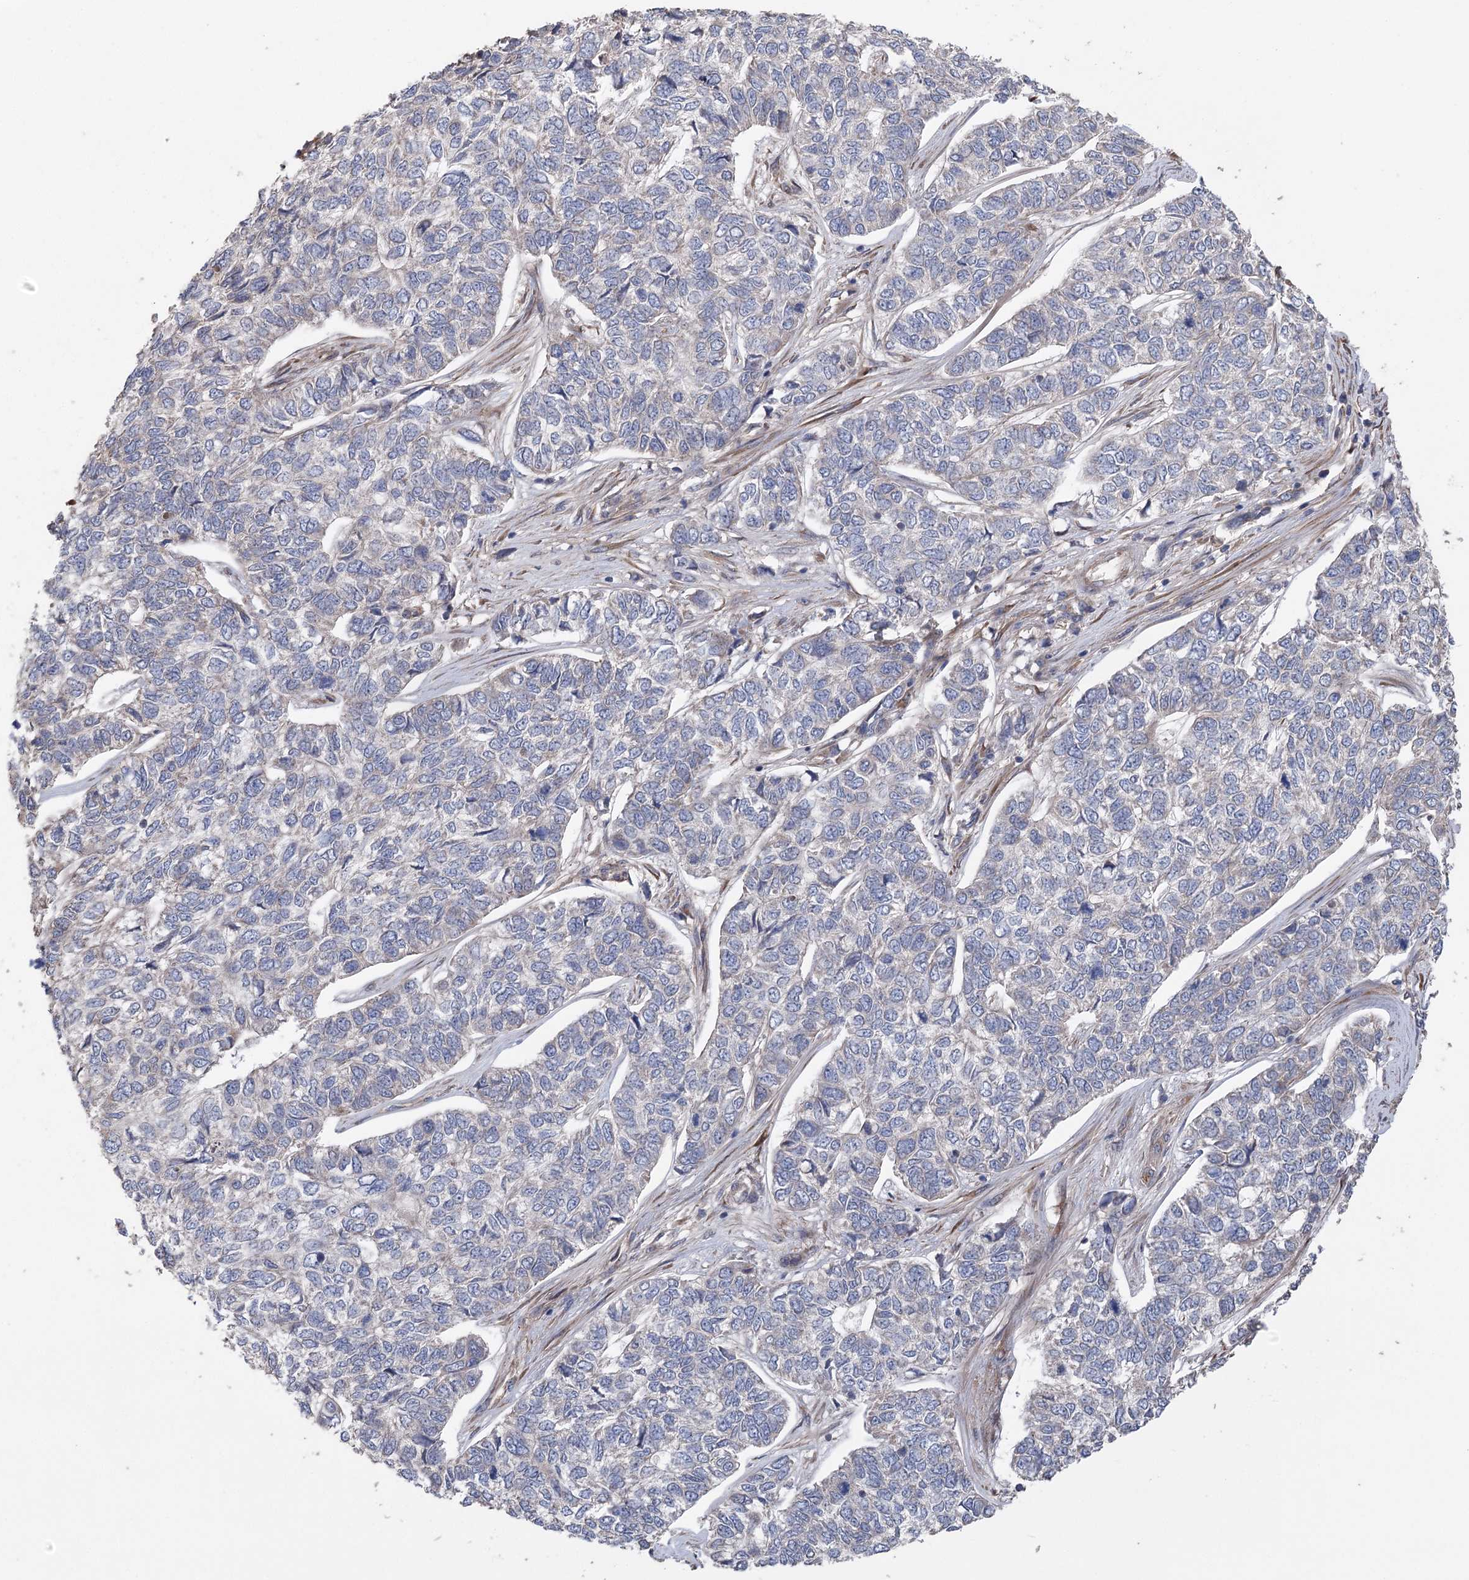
{"staining": {"intensity": "negative", "quantity": "none", "location": "none"}, "tissue": "skin cancer", "cell_type": "Tumor cells", "image_type": "cancer", "snomed": [{"axis": "morphology", "description": "Basal cell carcinoma"}, {"axis": "topography", "description": "Skin"}], "caption": "The image reveals no significant expression in tumor cells of skin basal cell carcinoma.", "gene": "RWDD4", "patient": {"sex": "female", "age": 65}}